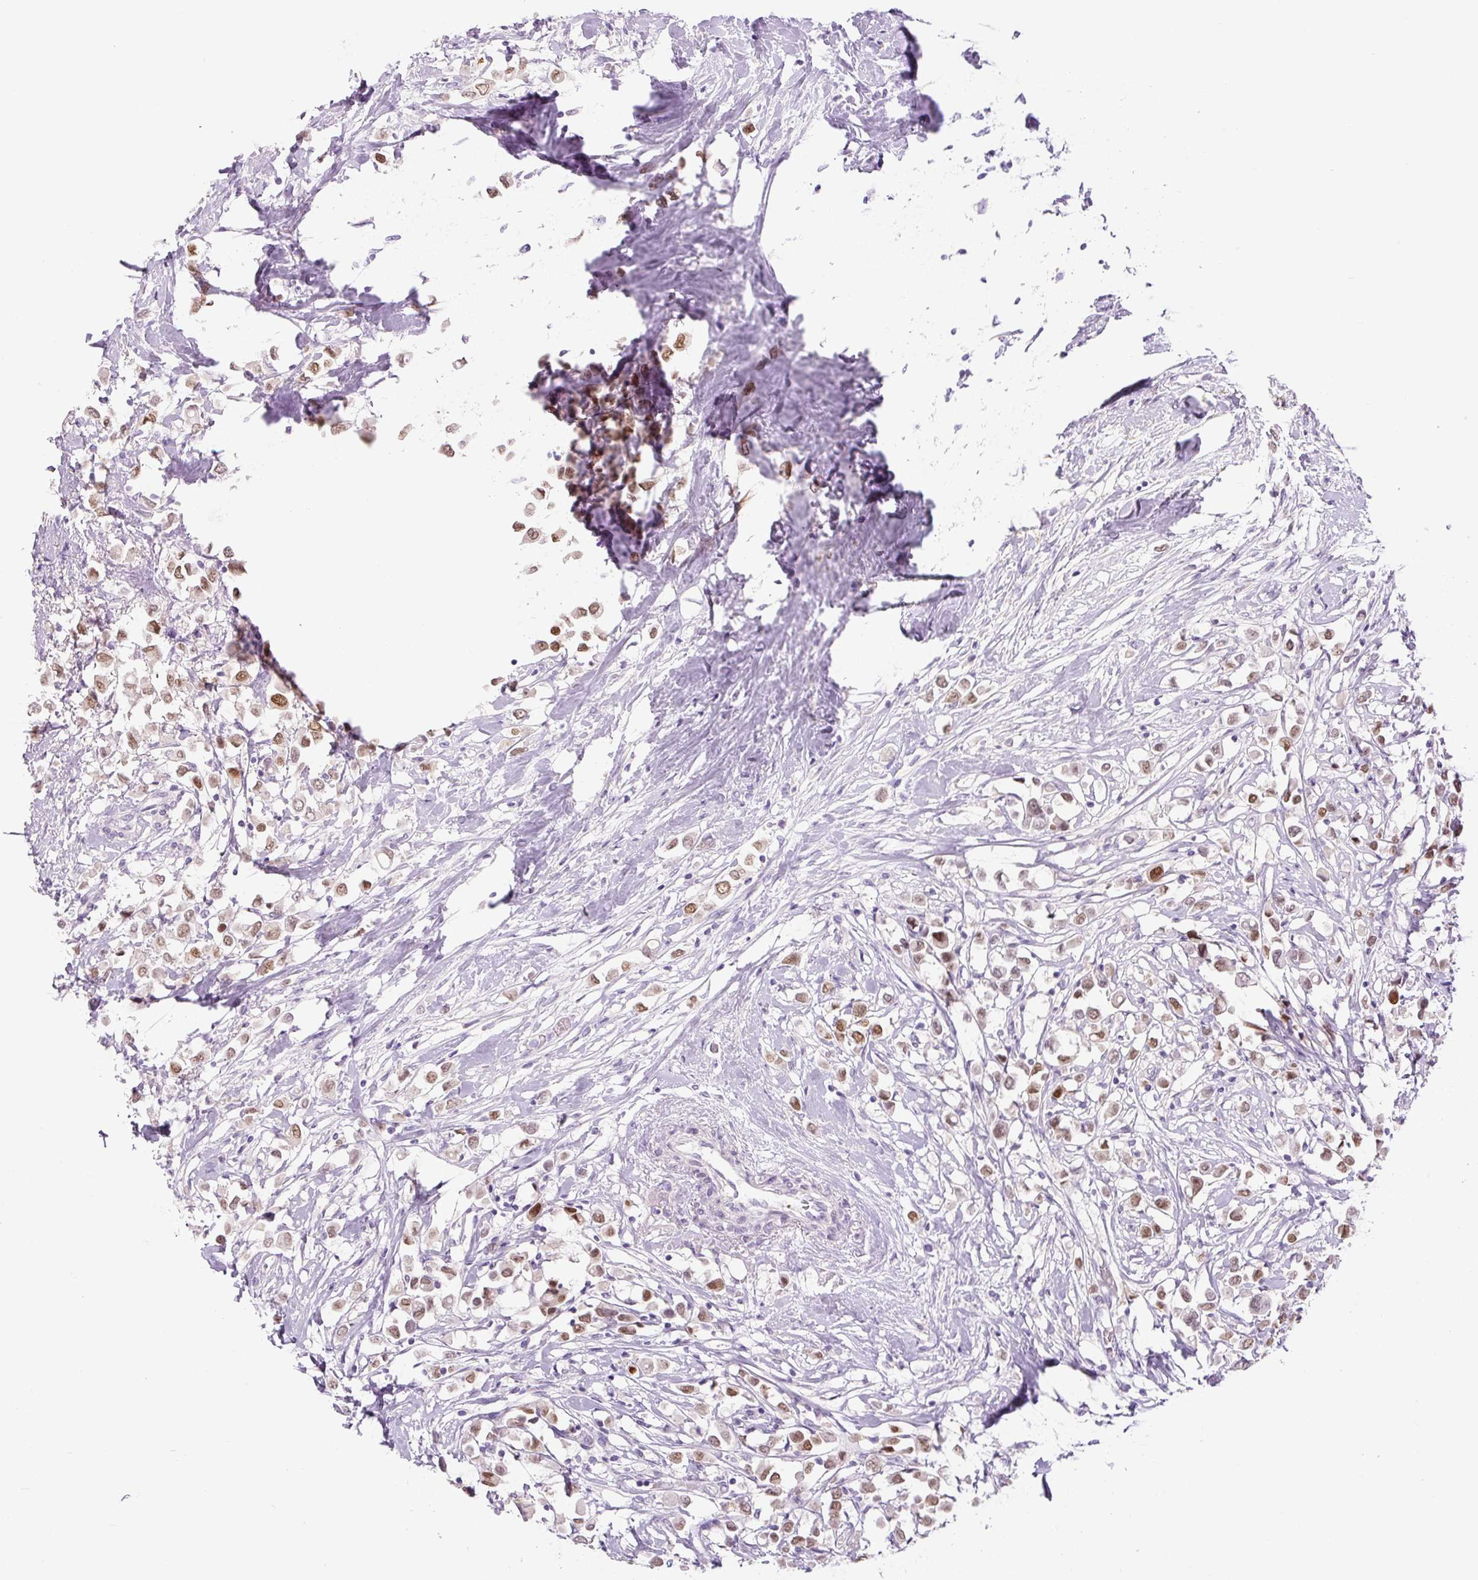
{"staining": {"intensity": "moderate", "quantity": ">75%", "location": "nuclear"}, "tissue": "breast cancer", "cell_type": "Tumor cells", "image_type": "cancer", "snomed": [{"axis": "morphology", "description": "Duct carcinoma"}, {"axis": "topography", "description": "Breast"}], "caption": "Breast cancer (infiltrating ductal carcinoma) stained with a brown dye exhibits moderate nuclear positive positivity in approximately >75% of tumor cells.", "gene": "SIX1", "patient": {"sex": "female", "age": 61}}